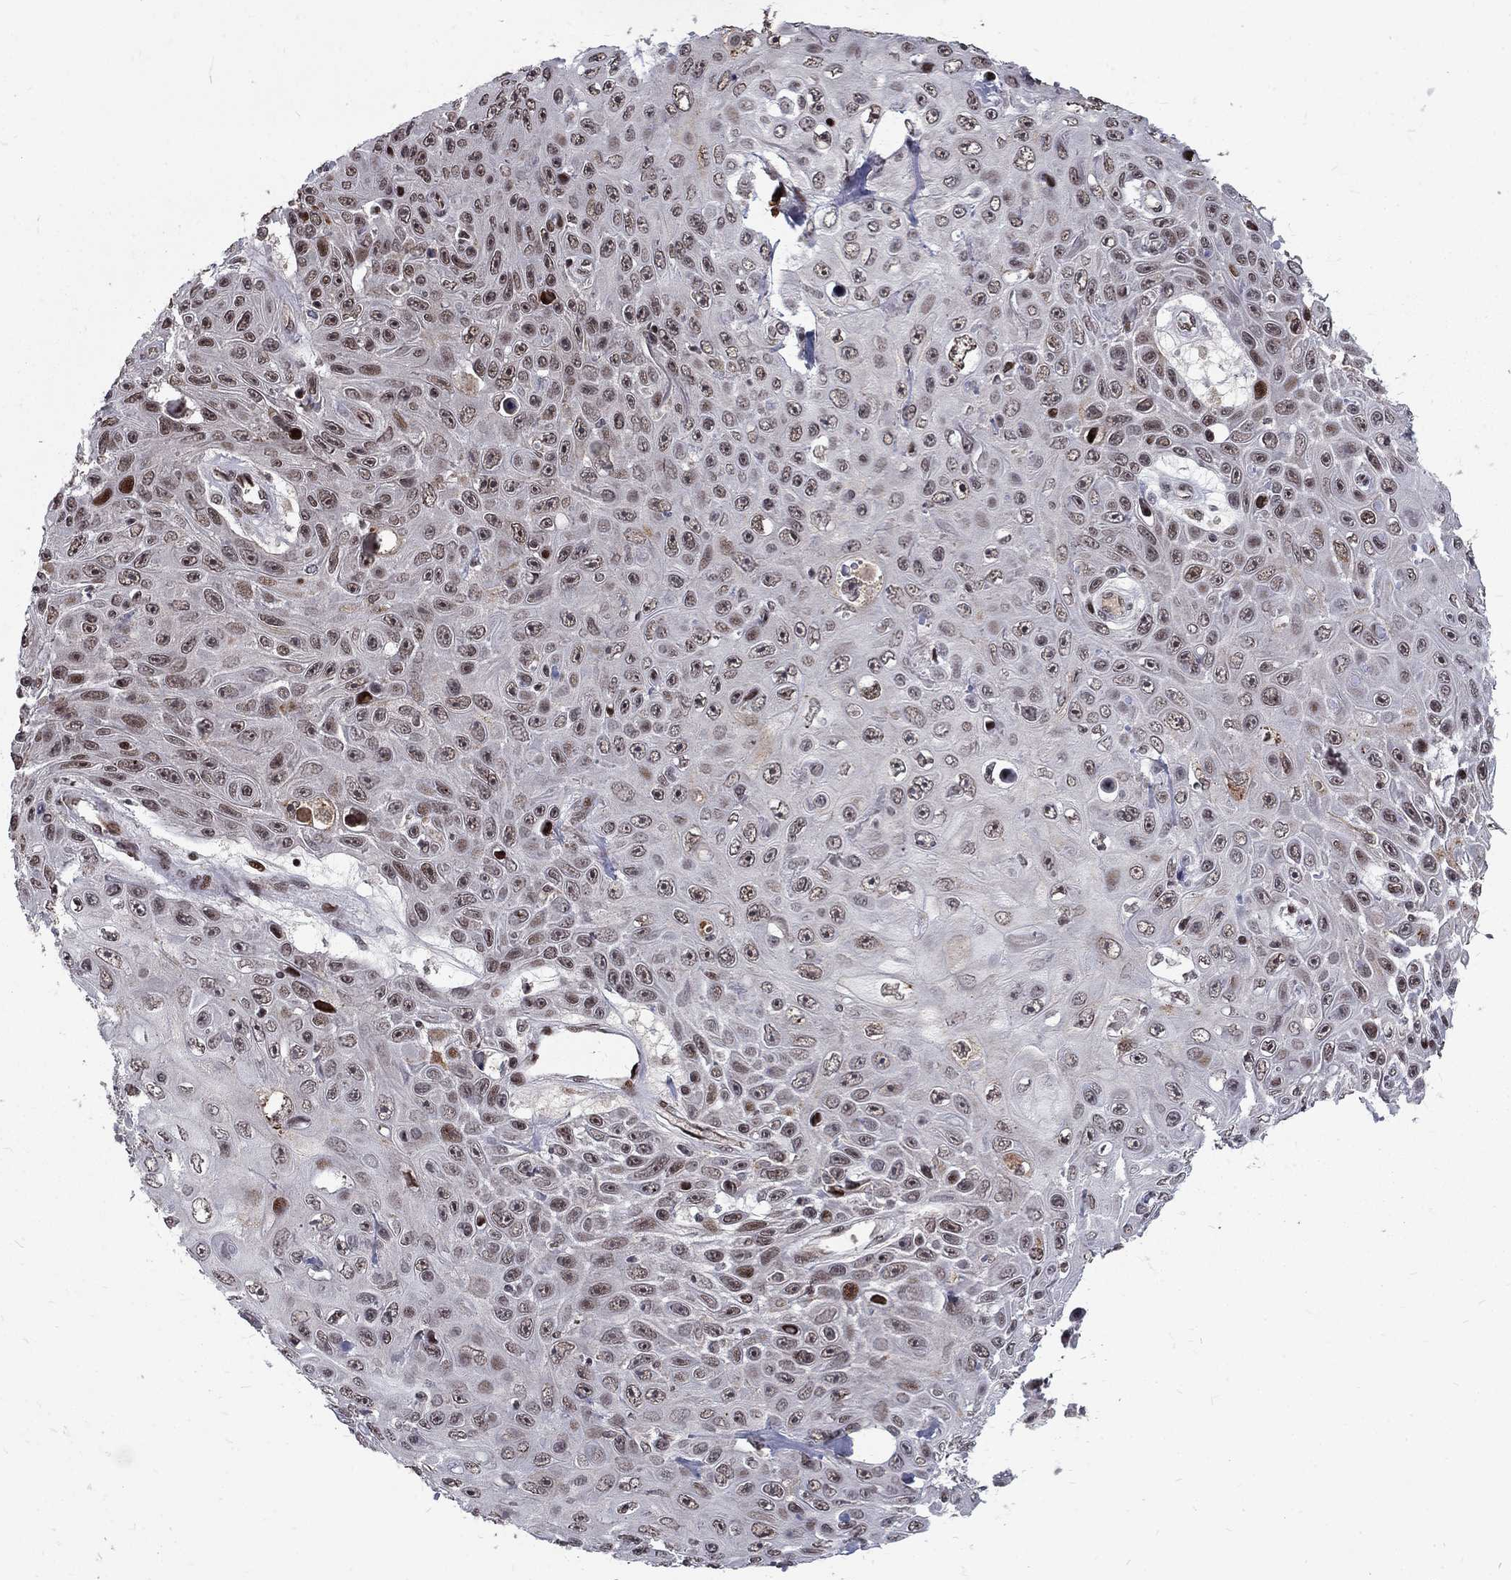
{"staining": {"intensity": "strong", "quantity": "<25%", "location": "nuclear"}, "tissue": "skin cancer", "cell_type": "Tumor cells", "image_type": "cancer", "snomed": [{"axis": "morphology", "description": "Squamous cell carcinoma, NOS"}, {"axis": "topography", "description": "Skin"}], "caption": "Strong nuclear staining for a protein is present in approximately <25% of tumor cells of skin squamous cell carcinoma using IHC.", "gene": "TCEAL1", "patient": {"sex": "male", "age": 82}}